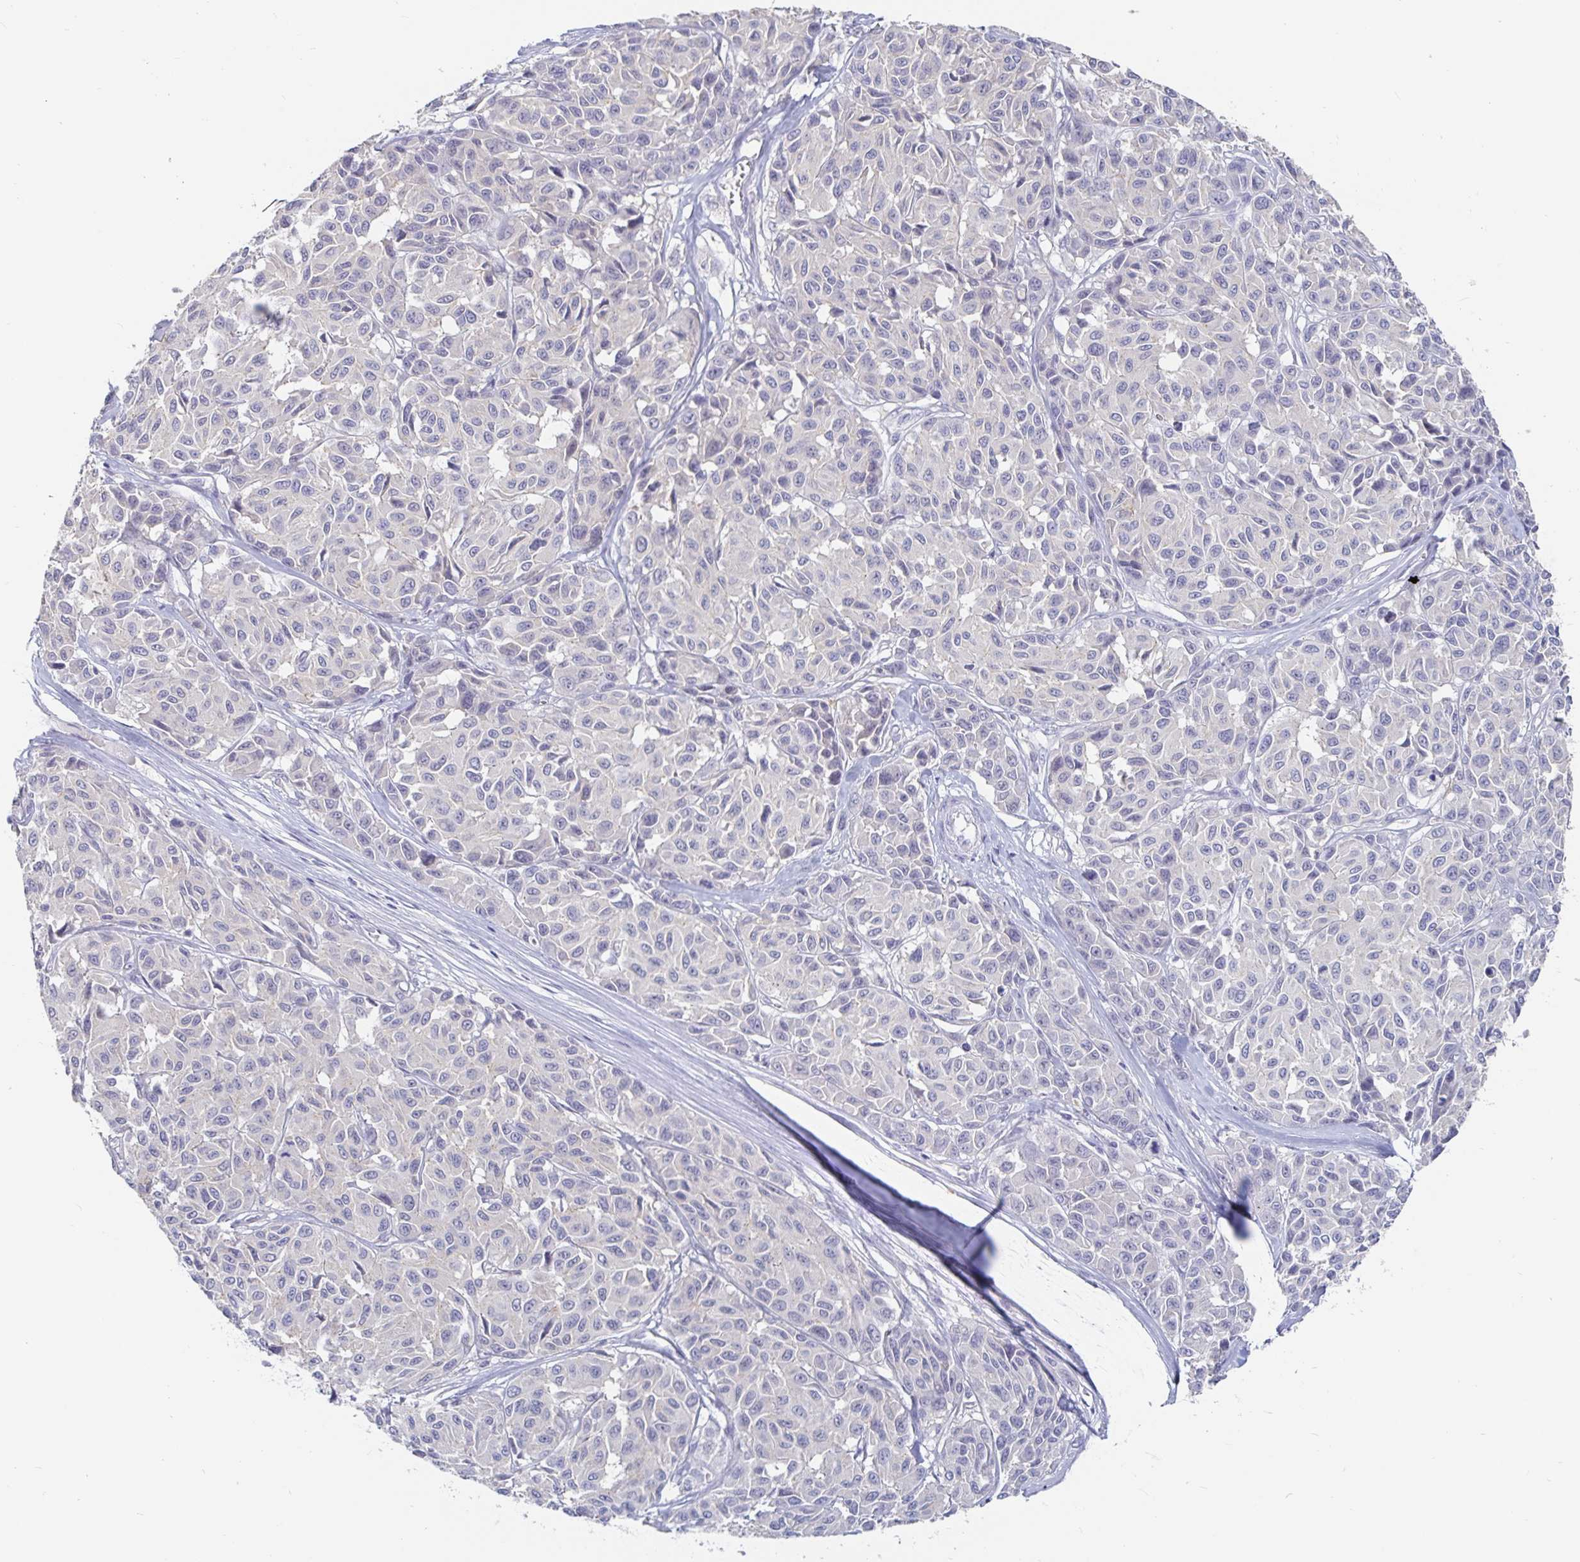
{"staining": {"intensity": "negative", "quantity": "none", "location": "none"}, "tissue": "melanoma", "cell_type": "Tumor cells", "image_type": "cancer", "snomed": [{"axis": "morphology", "description": "Malignant melanoma, NOS"}, {"axis": "topography", "description": "Skin"}], "caption": "Malignant melanoma was stained to show a protein in brown. There is no significant staining in tumor cells.", "gene": "SPPL3", "patient": {"sex": "female", "age": 66}}